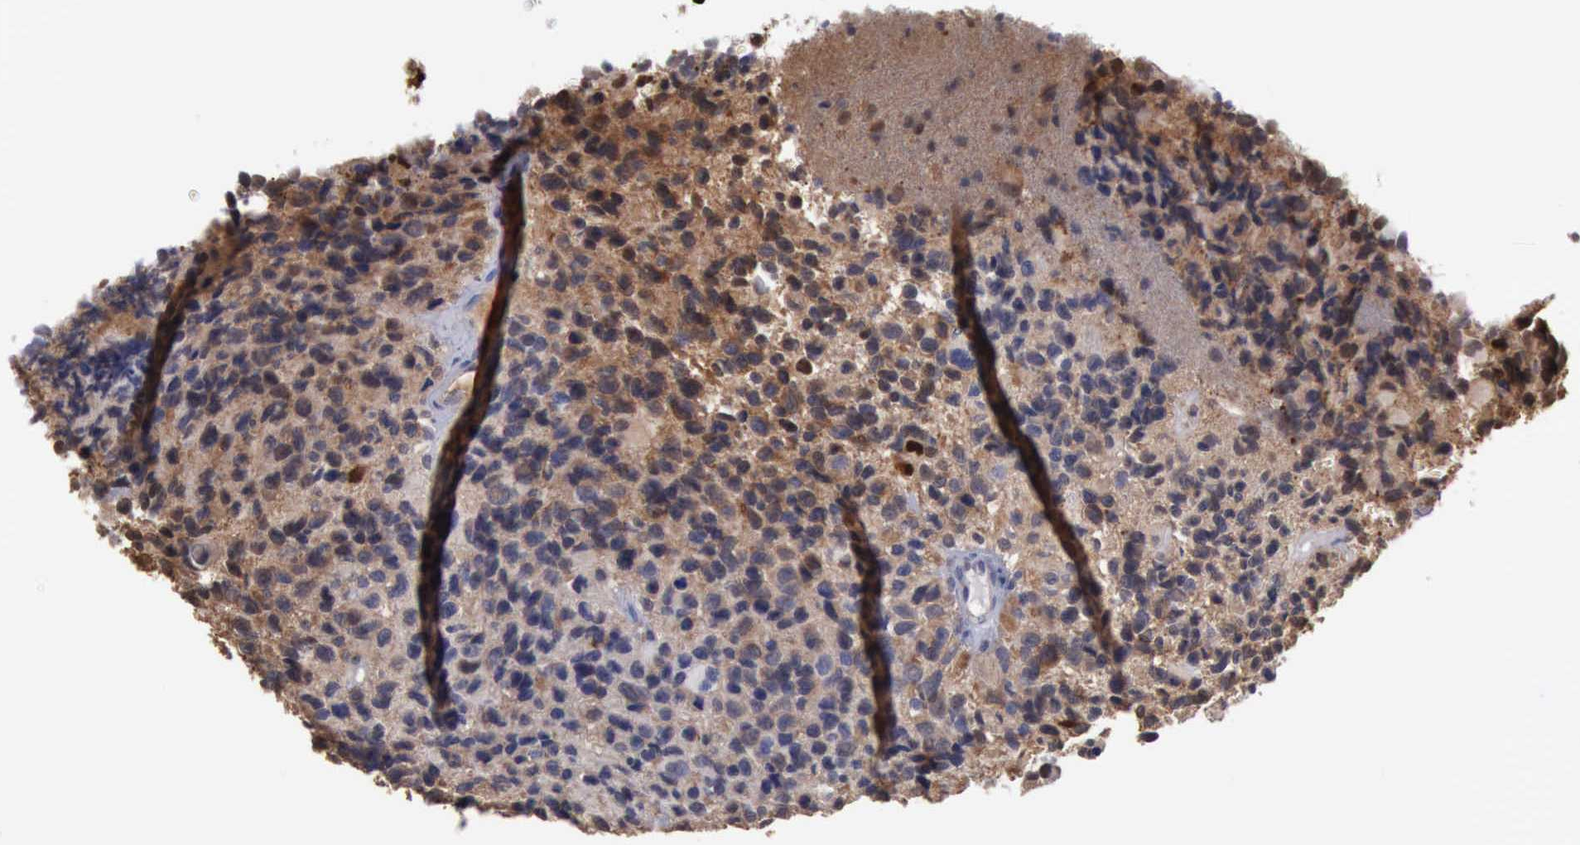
{"staining": {"intensity": "moderate", "quantity": "<25%", "location": "cytoplasmic/membranous,nuclear"}, "tissue": "glioma", "cell_type": "Tumor cells", "image_type": "cancer", "snomed": [{"axis": "morphology", "description": "Glioma, malignant, High grade"}, {"axis": "topography", "description": "Brain"}], "caption": "IHC micrograph of neoplastic tissue: high-grade glioma (malignant) stained using immunohistochemistry (IHC) shows low levels of moderate protein expression localized specifically in the cytoplasmic/membranous and nuclear of tumor cells, appearing as a cytoplasmic/membranous and nuclear brown color.", "gene": "STAT1", "patient": {"sex": "male", "age": 77}}